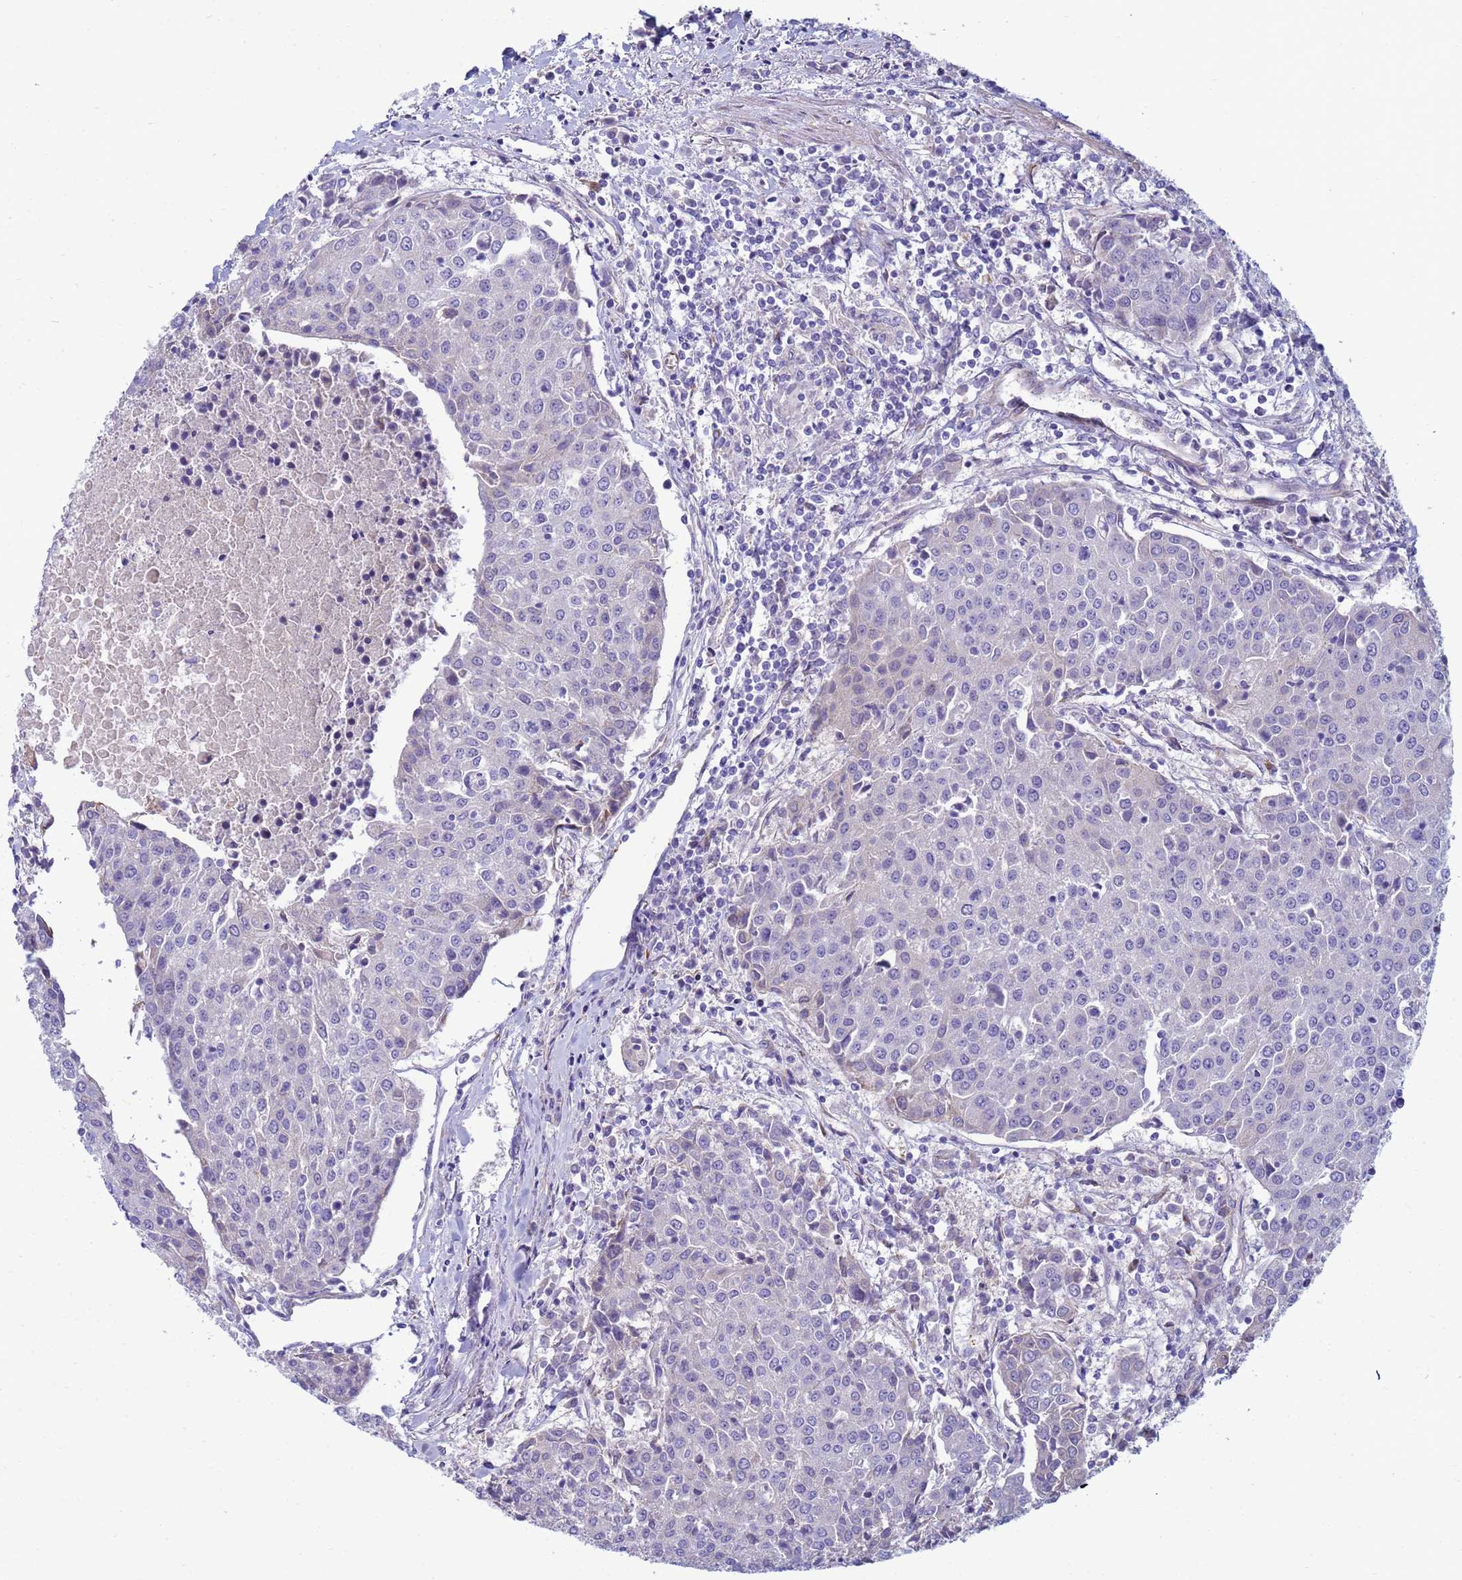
{"staining": {"intensity": "negative", "quantity": "none", "location": "none"}, "tissue": "urothelial cancer", "cell_type": "Tumor cells", "image_type": "cancer", "snomed": [{"axis": "morphology", "description": "Urothelial carcinoma, High grade"}, {"axis": "topography", "description": "Urinary bladder"}], "caption": "This micrograph is of urothelial cancer stained with IHC to label a protein in brown with the nuclei are counter-stained blue. There is no positivity in tumor cells.", "gene": "TRPC6", "patient": {"sex": "female", "age": 85}}